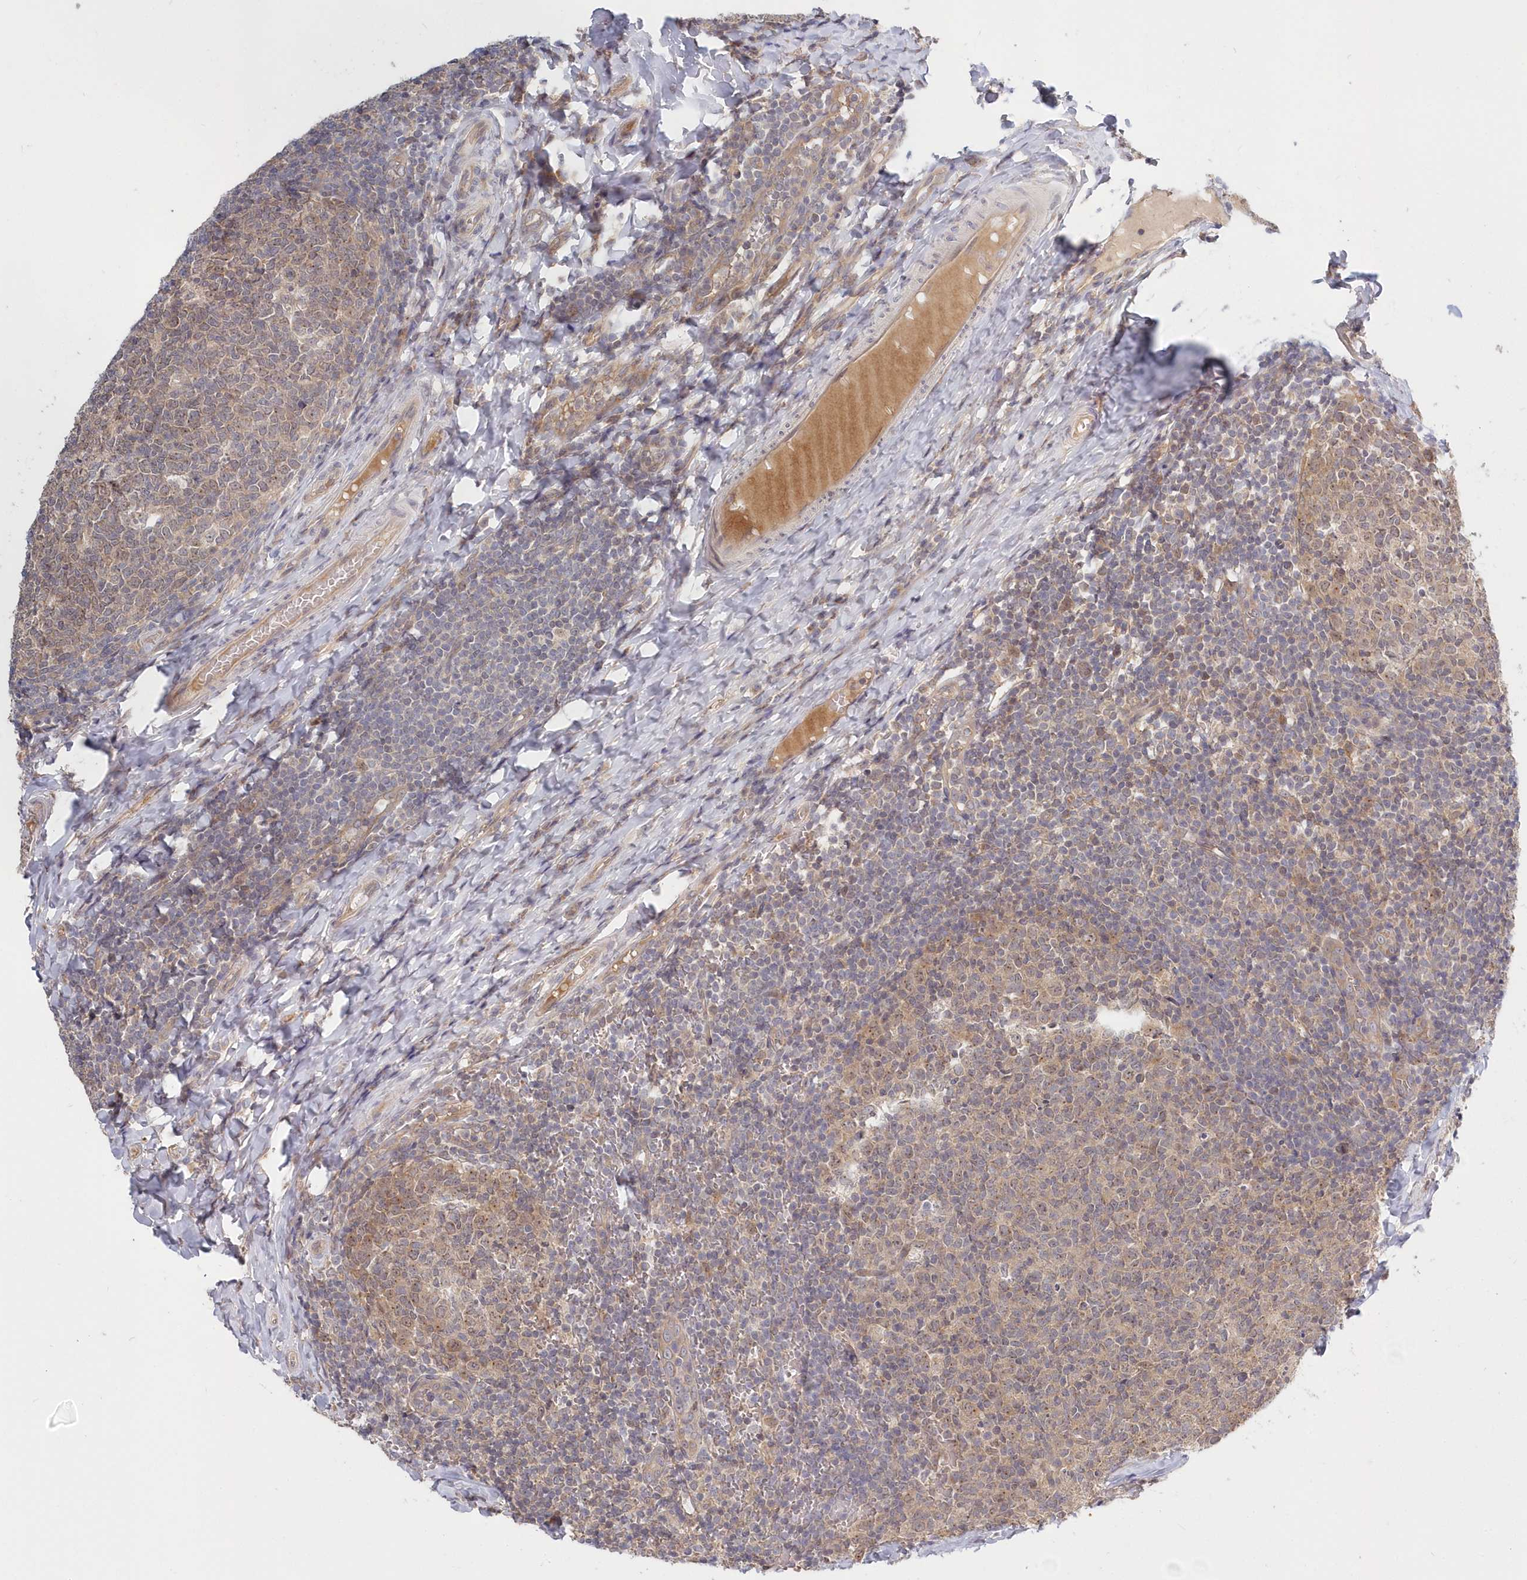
{"staining": {"intensity": "weak", "quantity": "<25%", "location": "cytoplasmic/membranous"}, "tissue": "tonsil", "cell_type": "Germinal center cells", "image_type": "normal", "snomed": [{"axis": "morphology", "description": "Normal tissue, NOS"}, {"axis": "topography", "description": "Tonsil"}], "caption": "High power microscopy histopathology image of an immunohistochemistry (IHC) image of benign tonsil, revealing no significant staining in germinal center cells. (Stains: DAB (3,3'-diaminobenzidine) immunohistochemistry (IHC) with hematoxylin counter stain, Microscopy: brightfield microscopy at high magnification).", "gene": "KATNA1", "patient": {"sex": "female", "age": 19}}